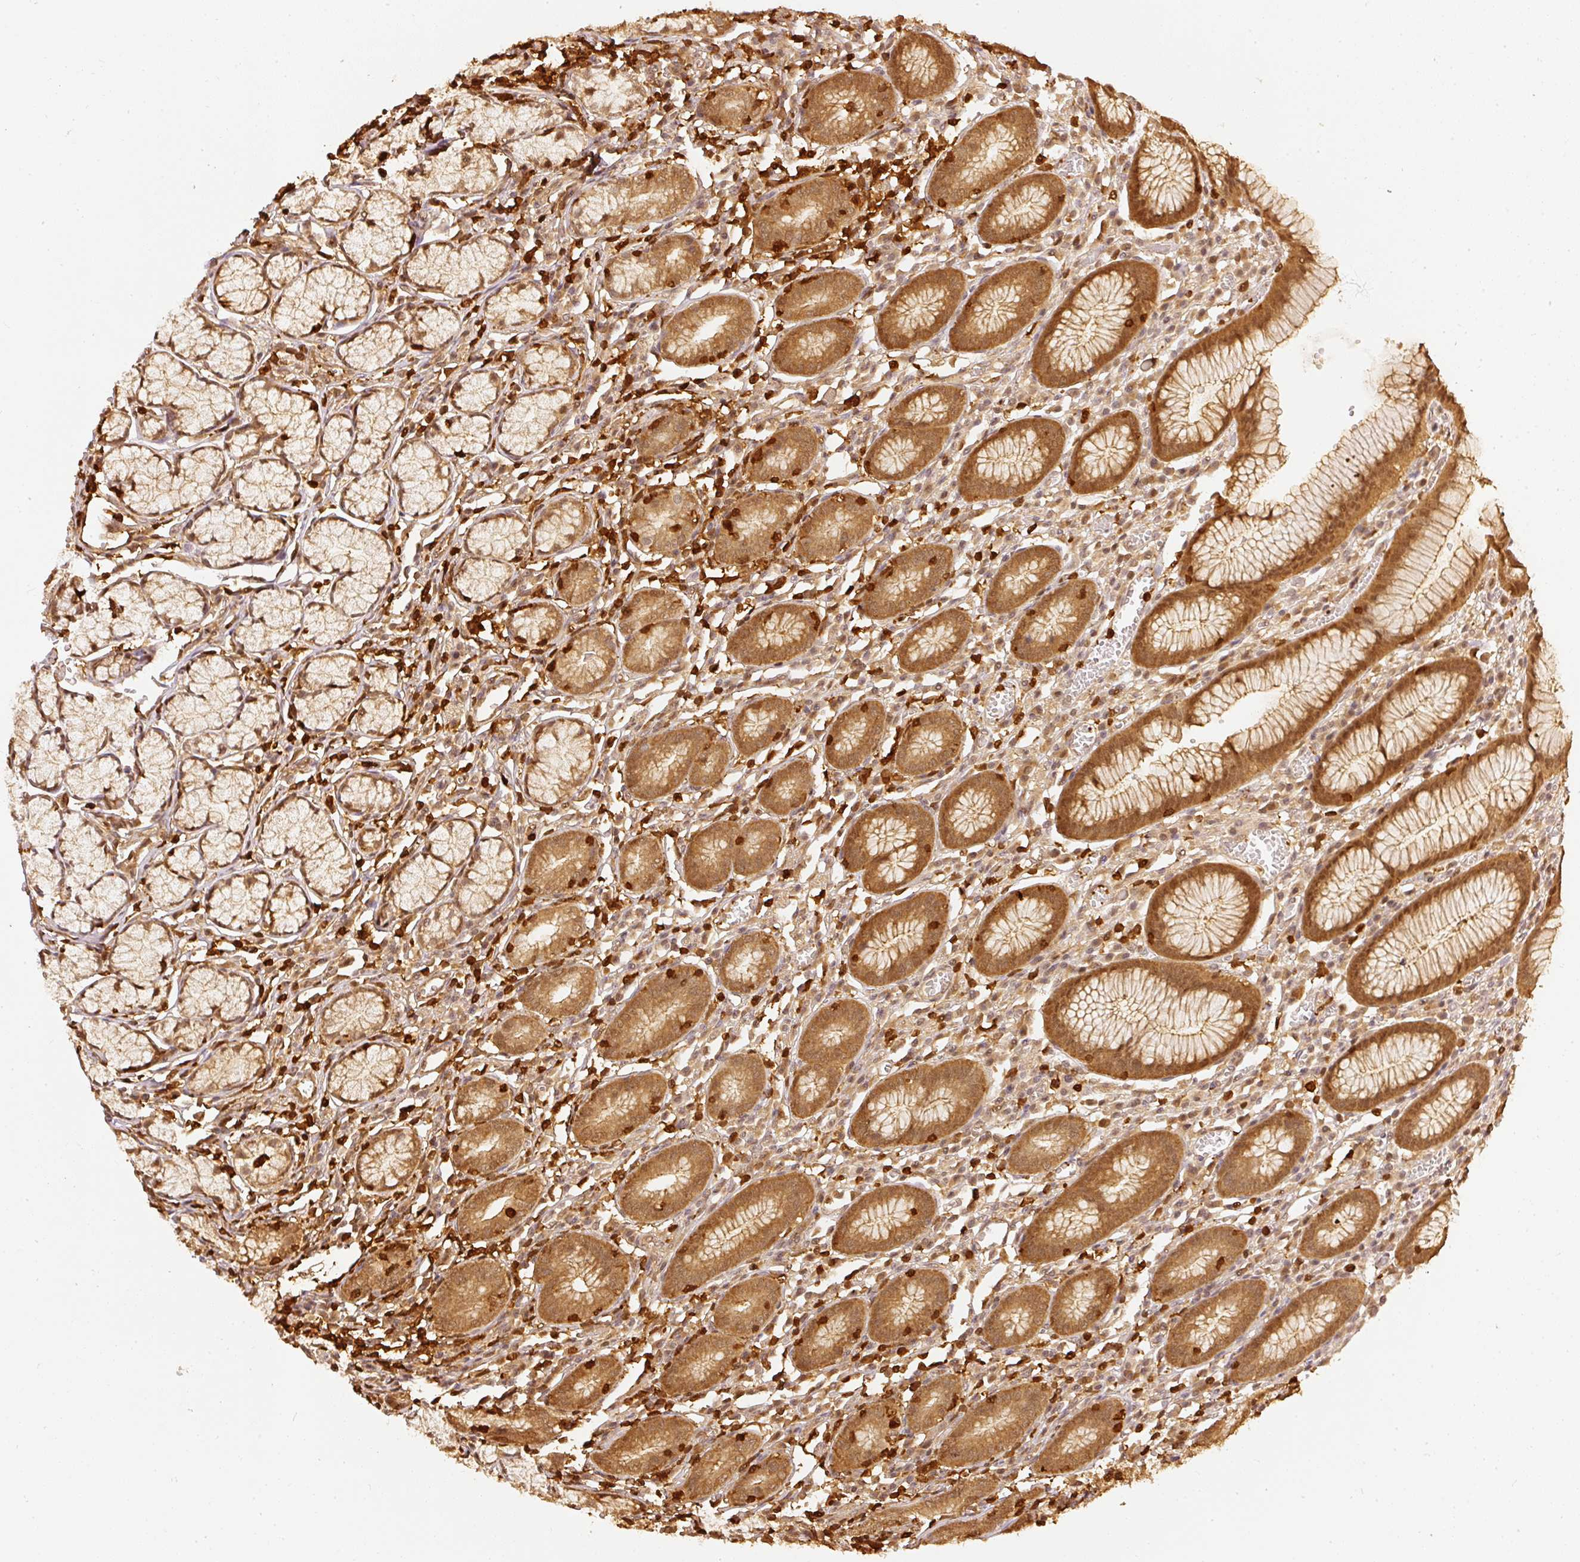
{"staining": {"intensity": "strong", "quantity": "25%-75%", "location": "cytoplasmic/membranous,nuclear"}, "tissue": "stomach", "cell_type": "Glandular cells", "image_type": "normal", "snomed": [{"axis": "morphology", "description": "Normal tissue, NOS"}, {"axis": "topography", "description": "Stomach"}], "caption": "The histopathology image reveals staining of benign stomach, revealing strong cytoplasmic/membranous,nuclear protein staining (brown color) within glandular cells.", "gene": "PFN1", "patient": {"sex": "male", "age": 55}}